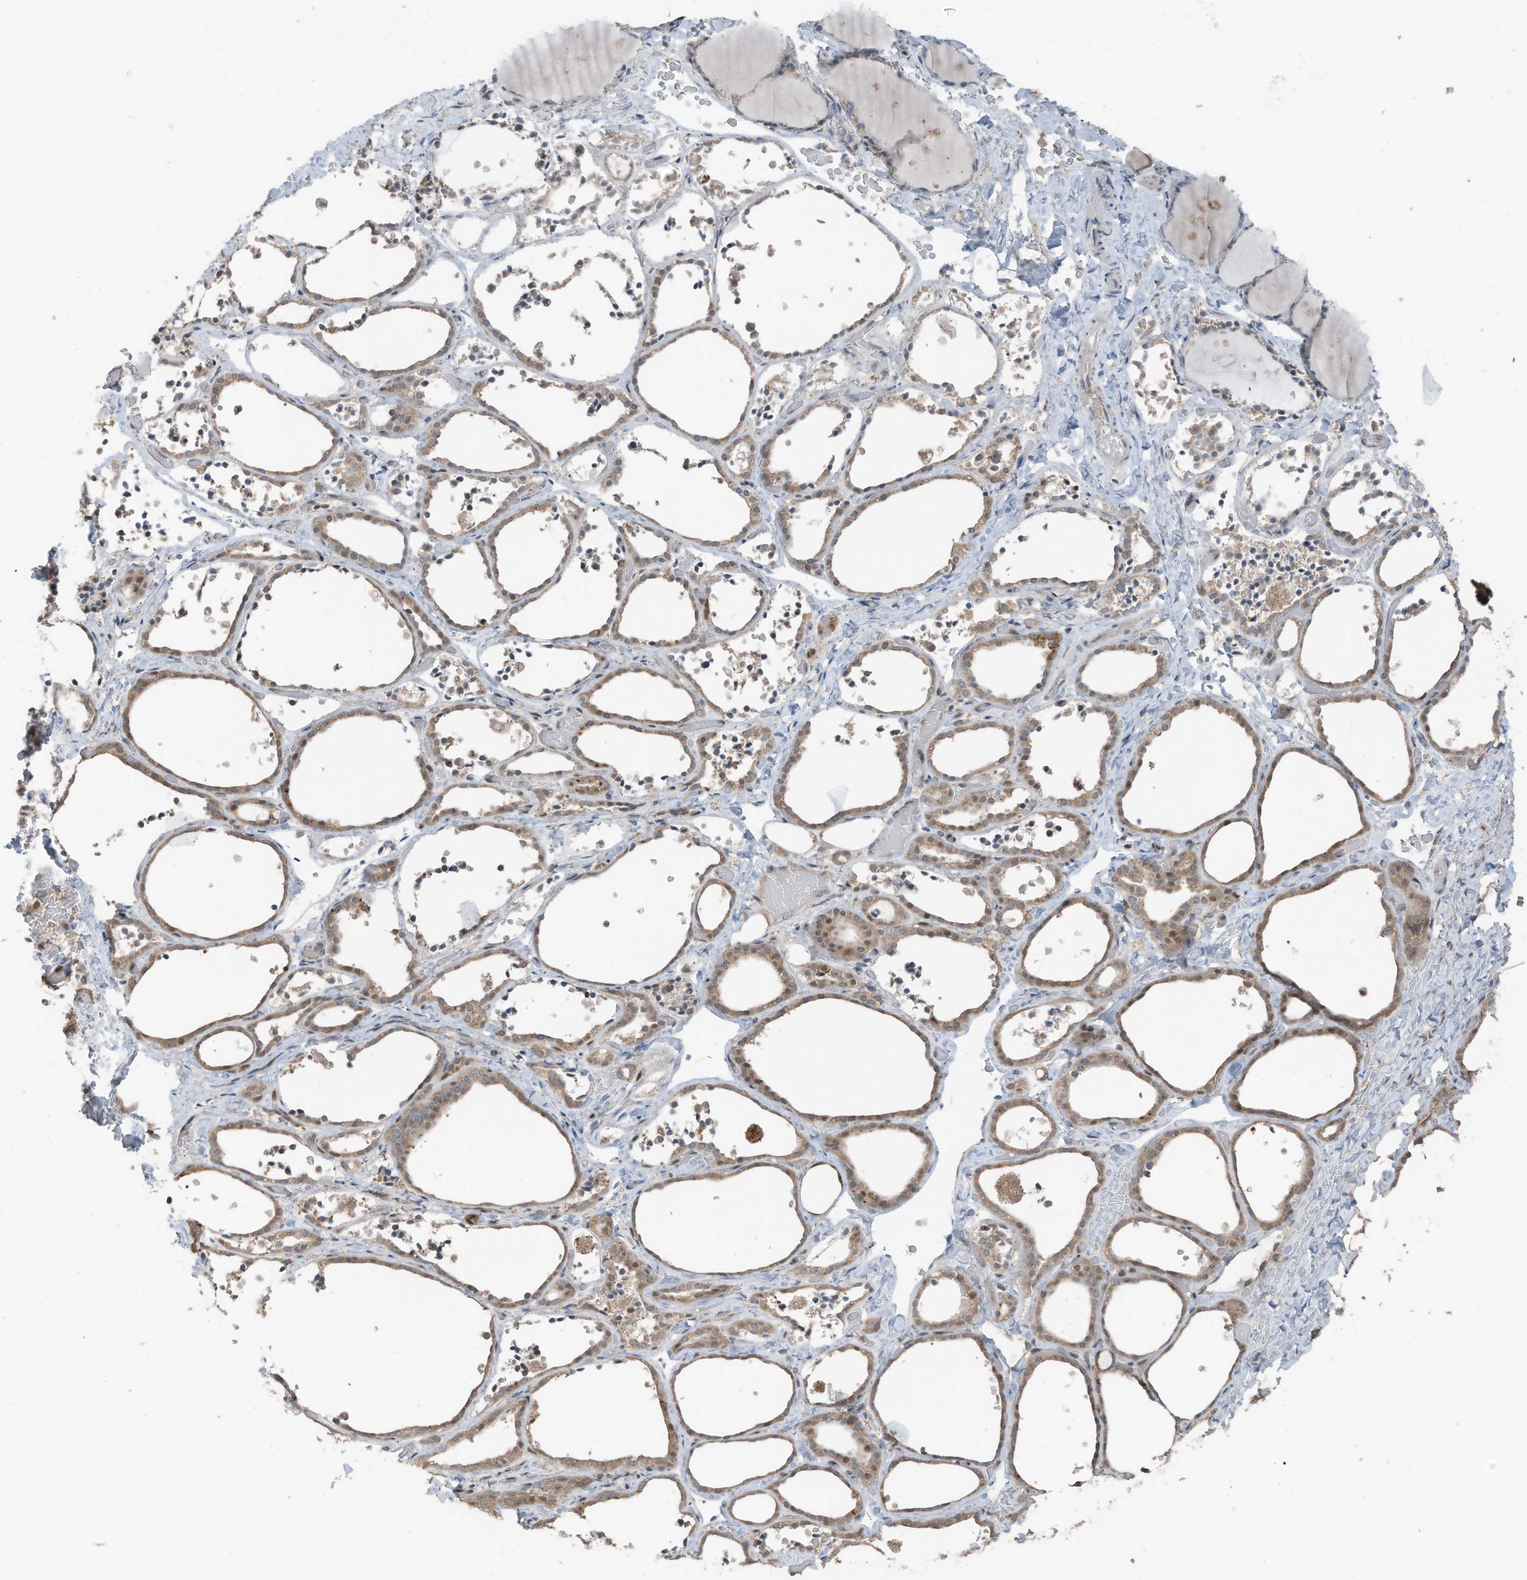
{"staining": {"intensity": "moderate", "quantity": ">75%", "location": "cytoplasmic/membranous"}, "tissue": "thyroid gland", "cell_type": "Glandular cells", "image_type": "normal", "snomed": [{"axis": "morphology", "description": "Normal tissue, NOS"}, {"axis": "topography", "description": "Thyroid gland"}], "caption": "Glandular cells exhibit medium levels of moderate cytoplasmic/membranous positivity in approximately >75% of cells in benign human thyroid gland. Nuclei are stained in blue.", "gene": "TXNDC9", "patient": {"sex": "female", "age": 44}}